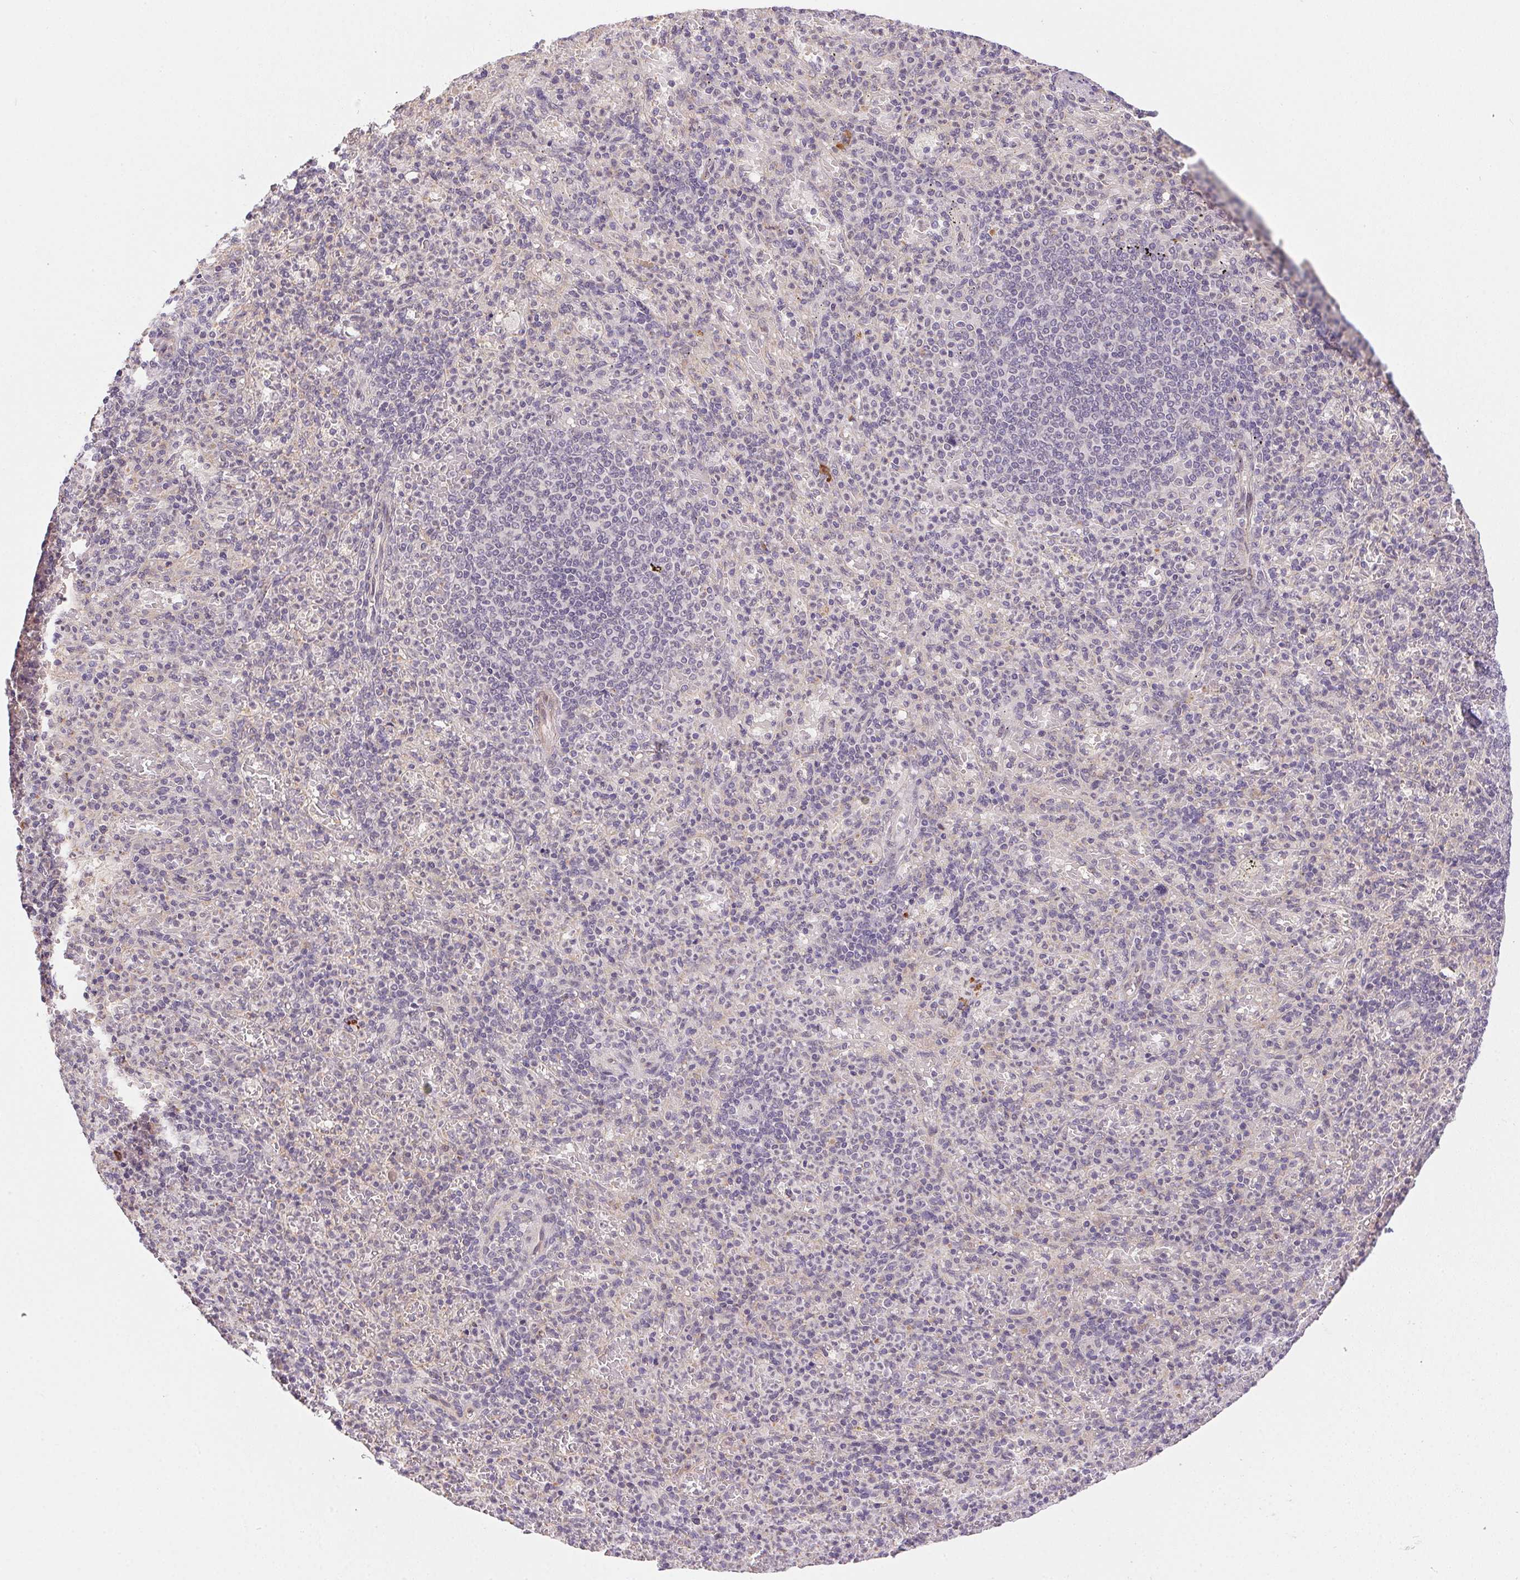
{"staining": {"intensity": "negative", "quantity": "none", "location": "none"}, "tissue": "spleen", "cell_type": "Cells in red pulp", "image_type": "normal", "snomed": [{"axis": "morphology", "description": "Normal tissue, NOS"}, {"axis": "topography", "description": "Spleen"}], "caption": "Immunohistochemistry (IHC) of unremarkable spleen shows no positivity in cells in red pulp.", "gene": "CFAP92", "patient": {"sex": "female", "age": 74}}